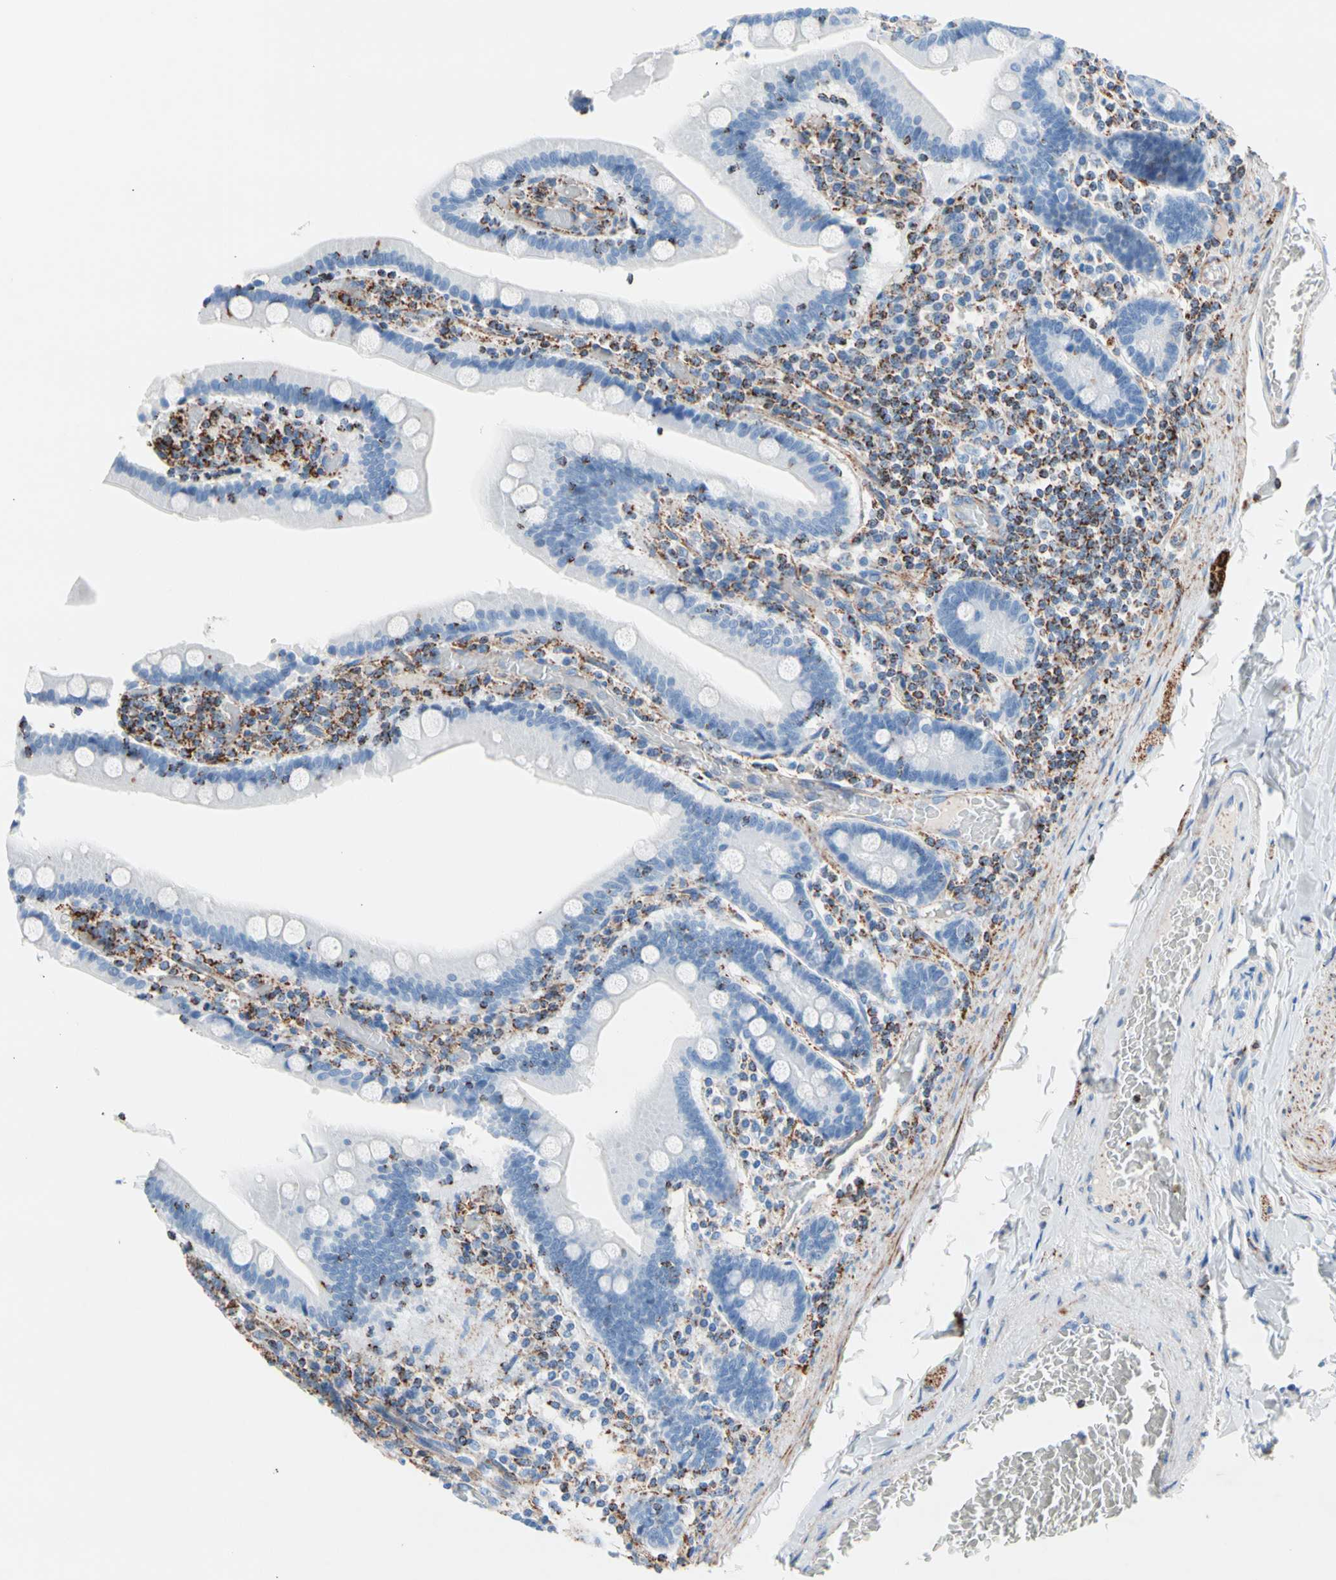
{"staining": {"intensity": "negative", "quantity": "none", "location": "none"}, "tissue": "duodenum", "cell_type": "Glandular cells", "image_type": "normal", "snomed": [{"axis": "morphology", "description": "Normal tissue, NOS"}, {"axis": "topography", "description": "Duodenum"}], "caption": "Glandular cells show no significant protein positivity in unremarkable duodenum. (DAB (3,3'-diaminobenzidine) immunohistochemistry visualized using brightfield microscopy, high magnification).", "gene": "HK1", "patient": {"sex": "female", "age": 53}}